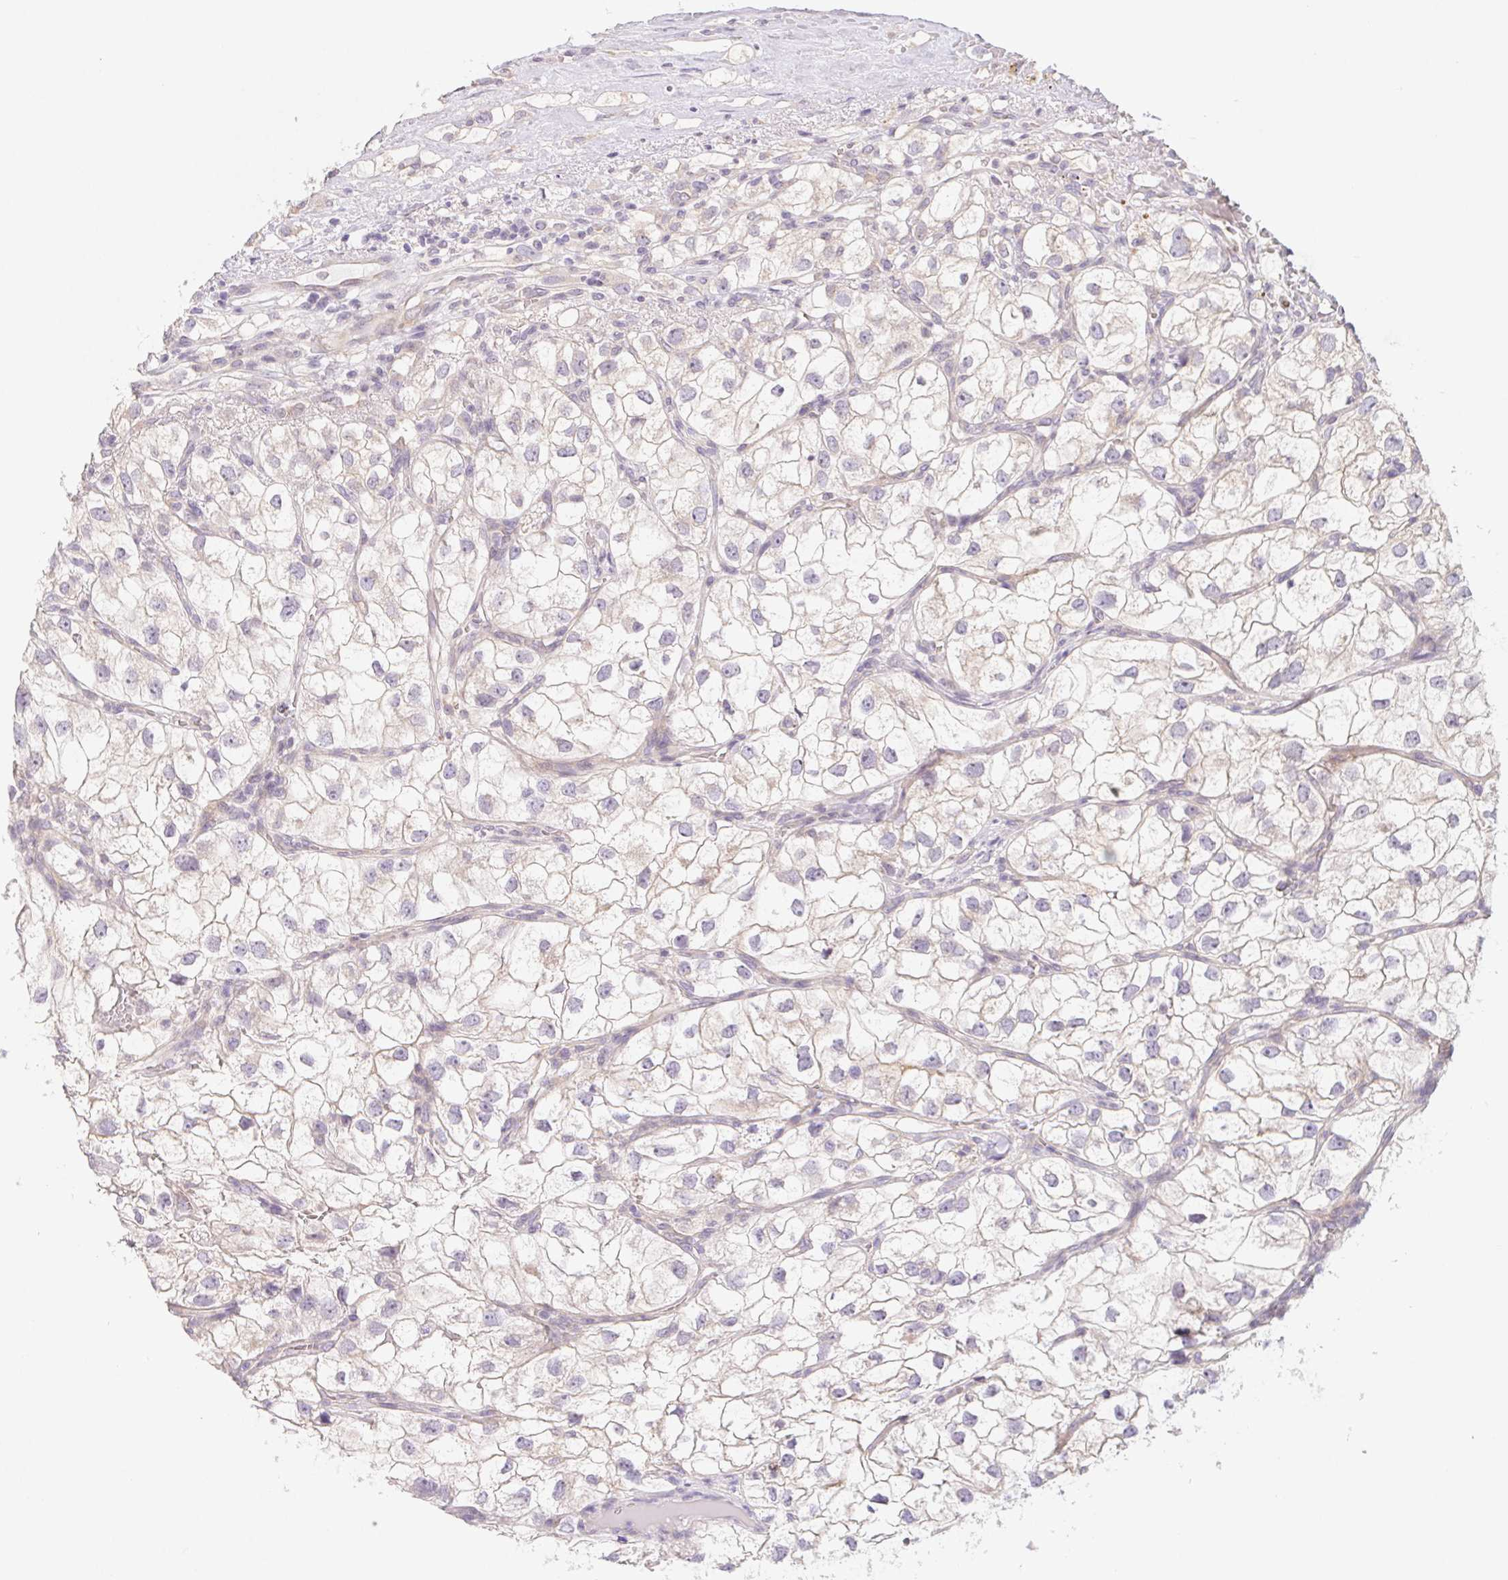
{"staining": {"intensity": "negative", "quantity": "none", "location": "none"}, "tissue": "renal cancer", "cell_type": "Tumor cells", "image_type": "cancer", "snomed": [{"axis": "morphology", "description": "Adenocarcinoma, NOS"}, {"axis": "topography", "description": "Kidney"}], "caption": "IHC of renal adenocarcinoma shows no positivity in tumor cells. The staining is performed using DAB (3,3'-diaminobenzidine) brown chromogen with nuclei counter-stained in using hematoxylin.", "gene": "CTNND2", "patient": {"sex": "male", "age": 59}}